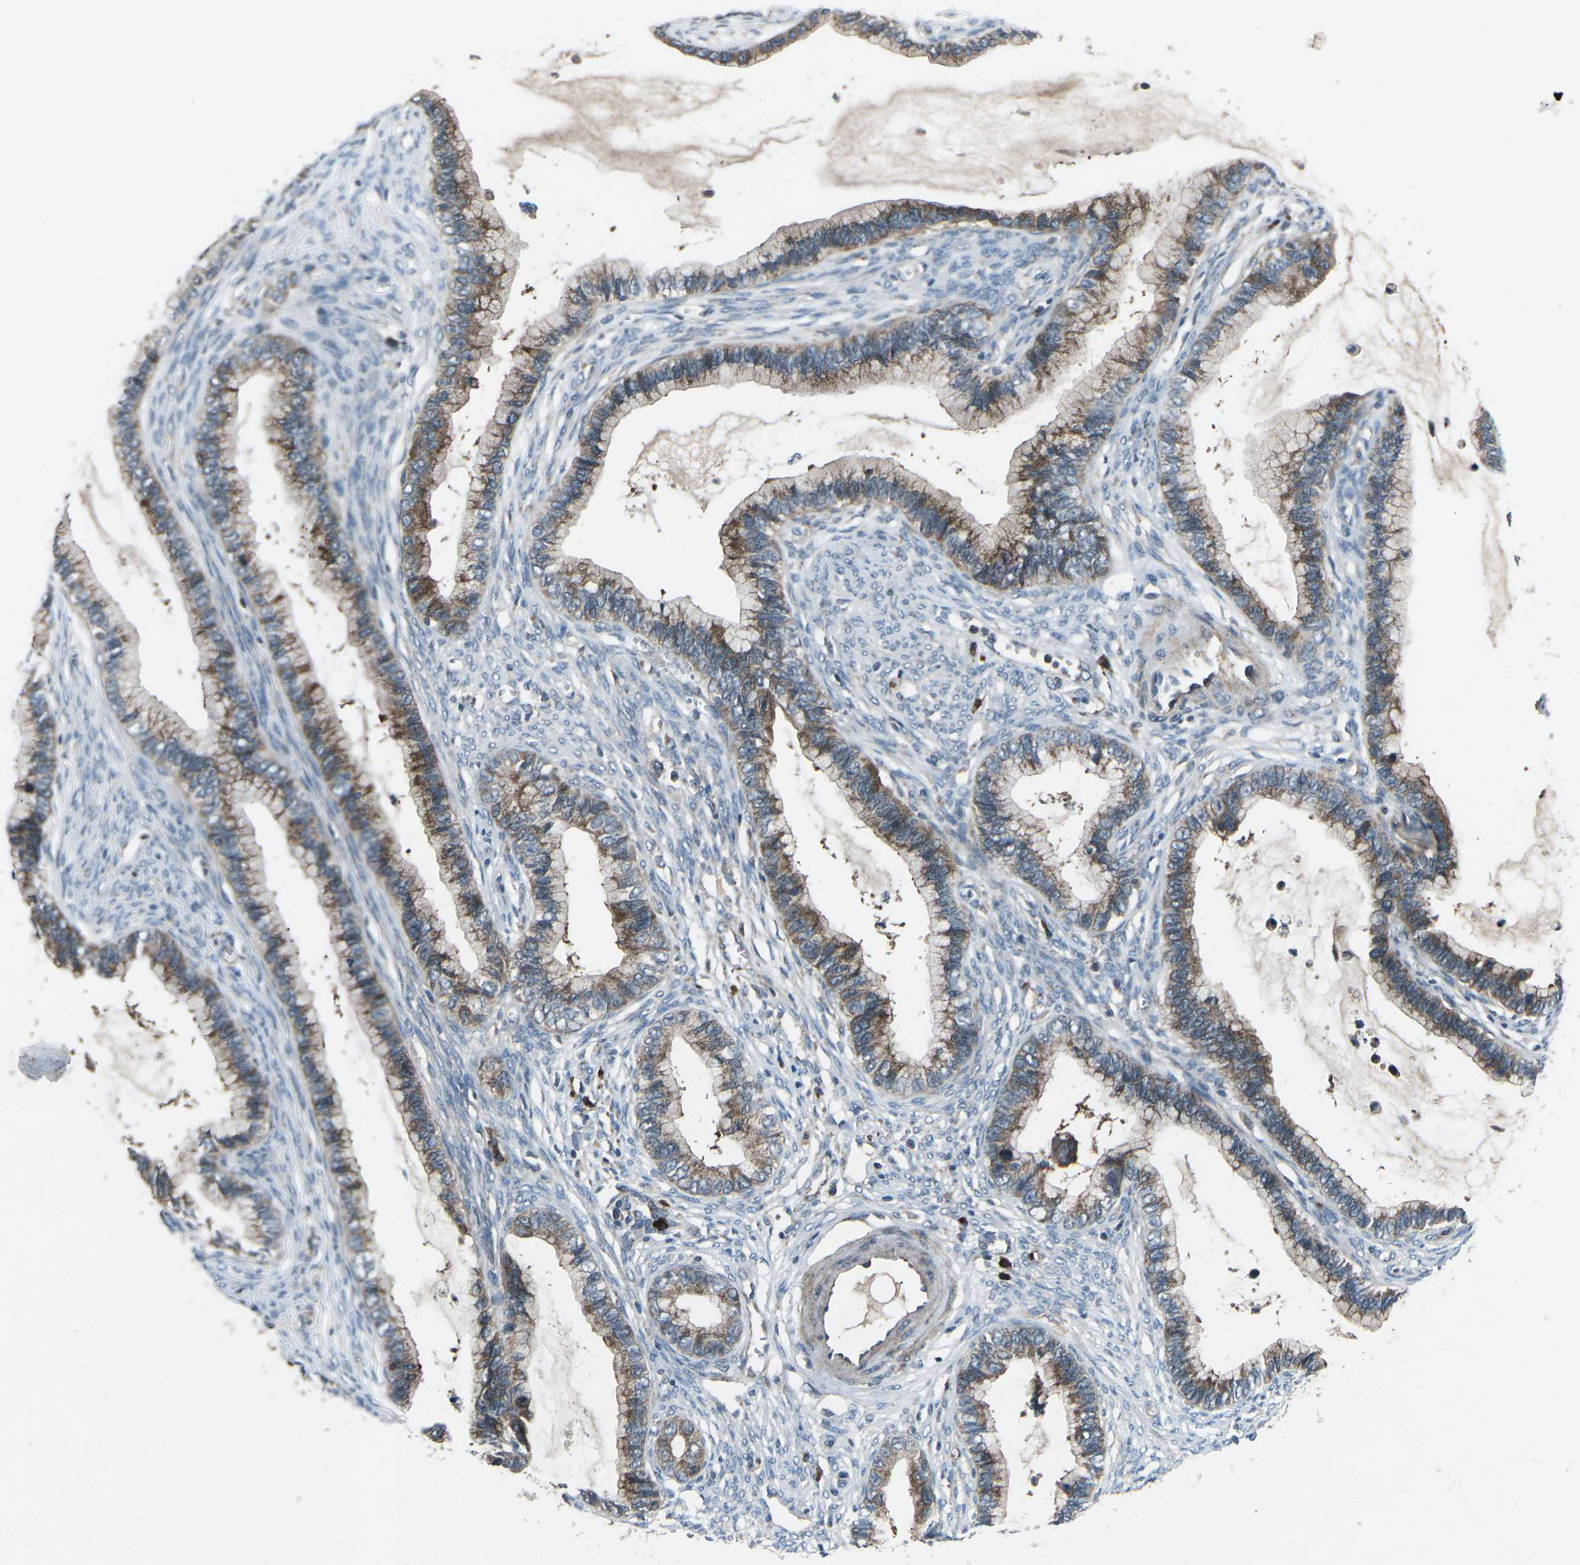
{"staining": {"intensity": "moderate", "quantity": ">75%", "location": "cytoplasmic/membranous"}, "tissue": "cervical cancer", "cell_type": "Tumor cells", "image_type": "cancer", "snomed": [{"axis": "morphology", "description": "Adenocarcinoma, NOS"}, {"axis": "topography", "description": "Cervix"}], "caption": "IHC image of neoplastic tissue: human cervical cancer (adenocarcinoma) stained using IHC reveals medium levels of moderate protein expression localized specifically in the cytoplasmic/membranous of tumor cells, appearing as a cytoplasmic/membranous brown color.", "gene": "CDK16", "patient": {"sex": "female", "age": 44}}